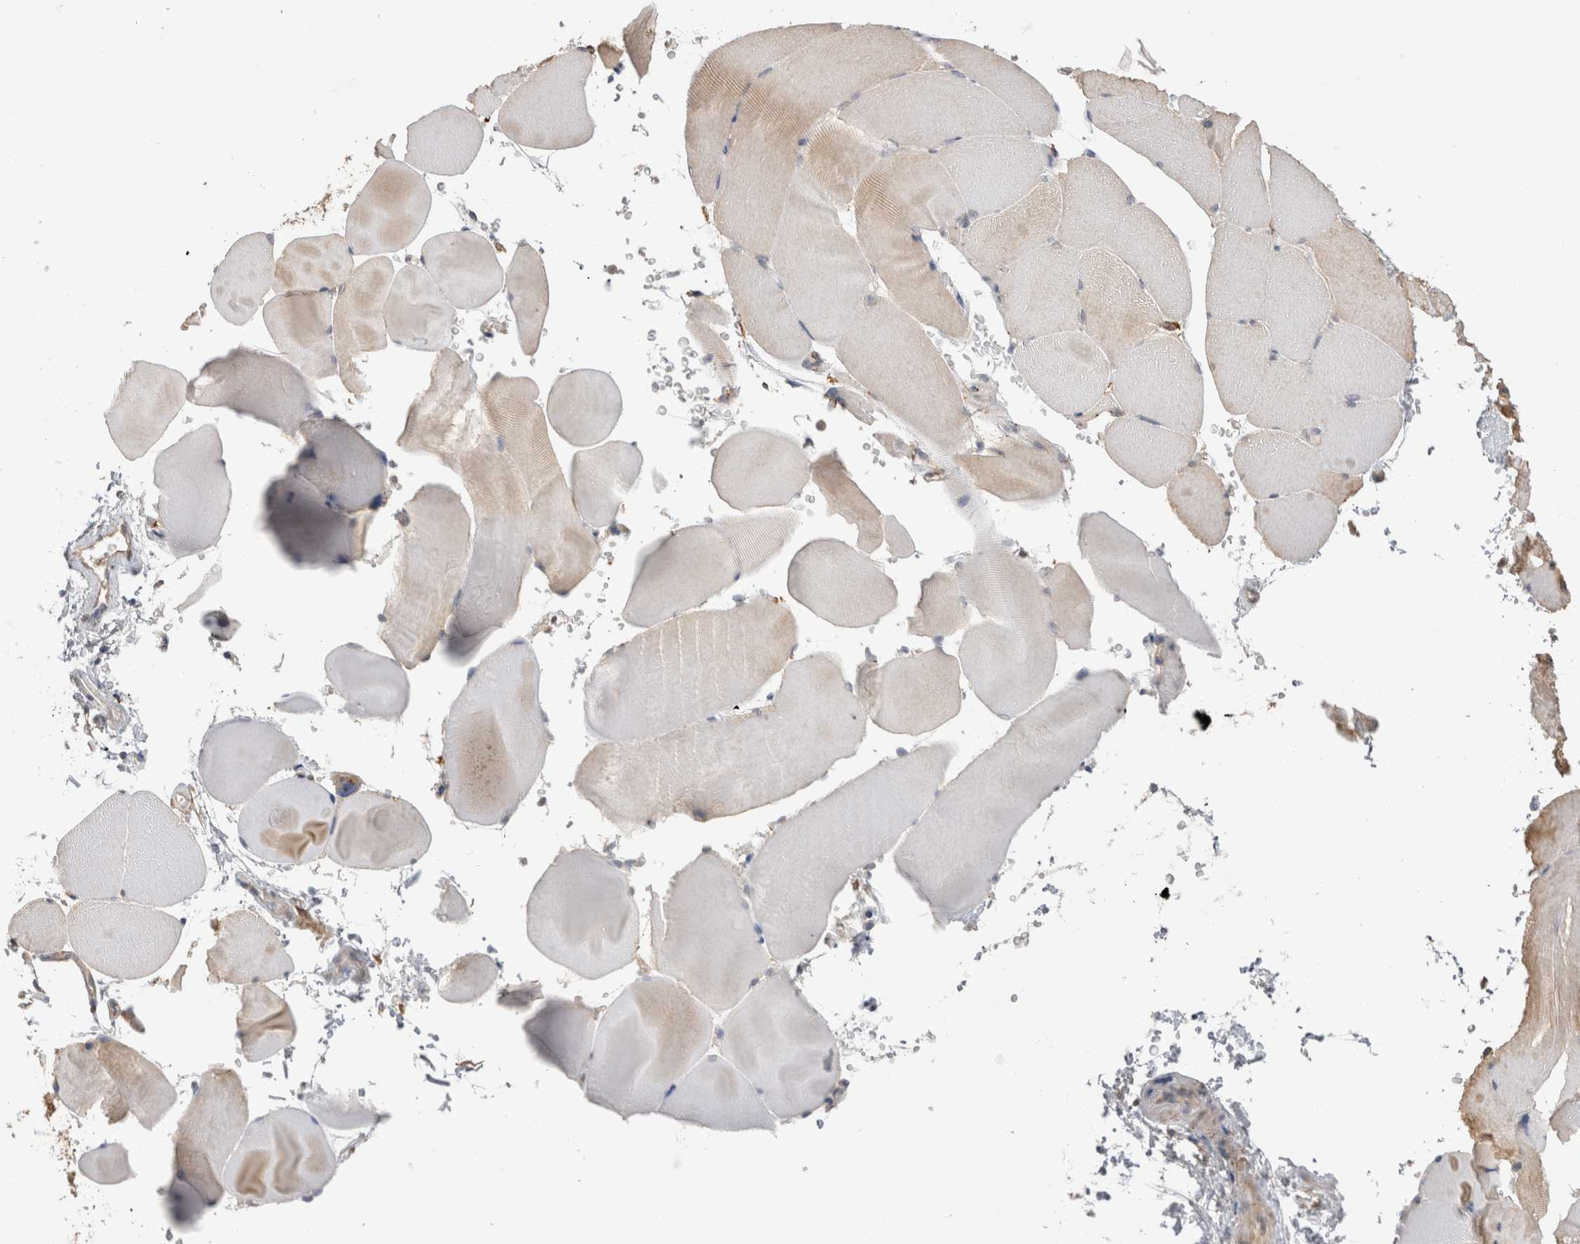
{"staining": {"intensity": "weak", "quantity": "25%-75%", "location": "cytoplasmic/membranous"}, "tissue": "skeletal muscle", "cell_type": "Myocytes", "image_type": "normal", "snomed": [{"axis": "morphology", "description": "Normal tissue, NOS"}, {"axis": "topography", "description": "Skeletal muscle"}, {"axis": "topography", "description": "Parathyroid gland"}], "caption": "Skeletal muscle was stained to show a protein in brown. There is low levels of weak cytoplasmic/membranous expression in about 25%-75% of myocytes. (Brightfield microscopy of DAB IHC at high magnification).", "gene": "LRPAP1", "patient": {"sex": "female", "age": 37}}